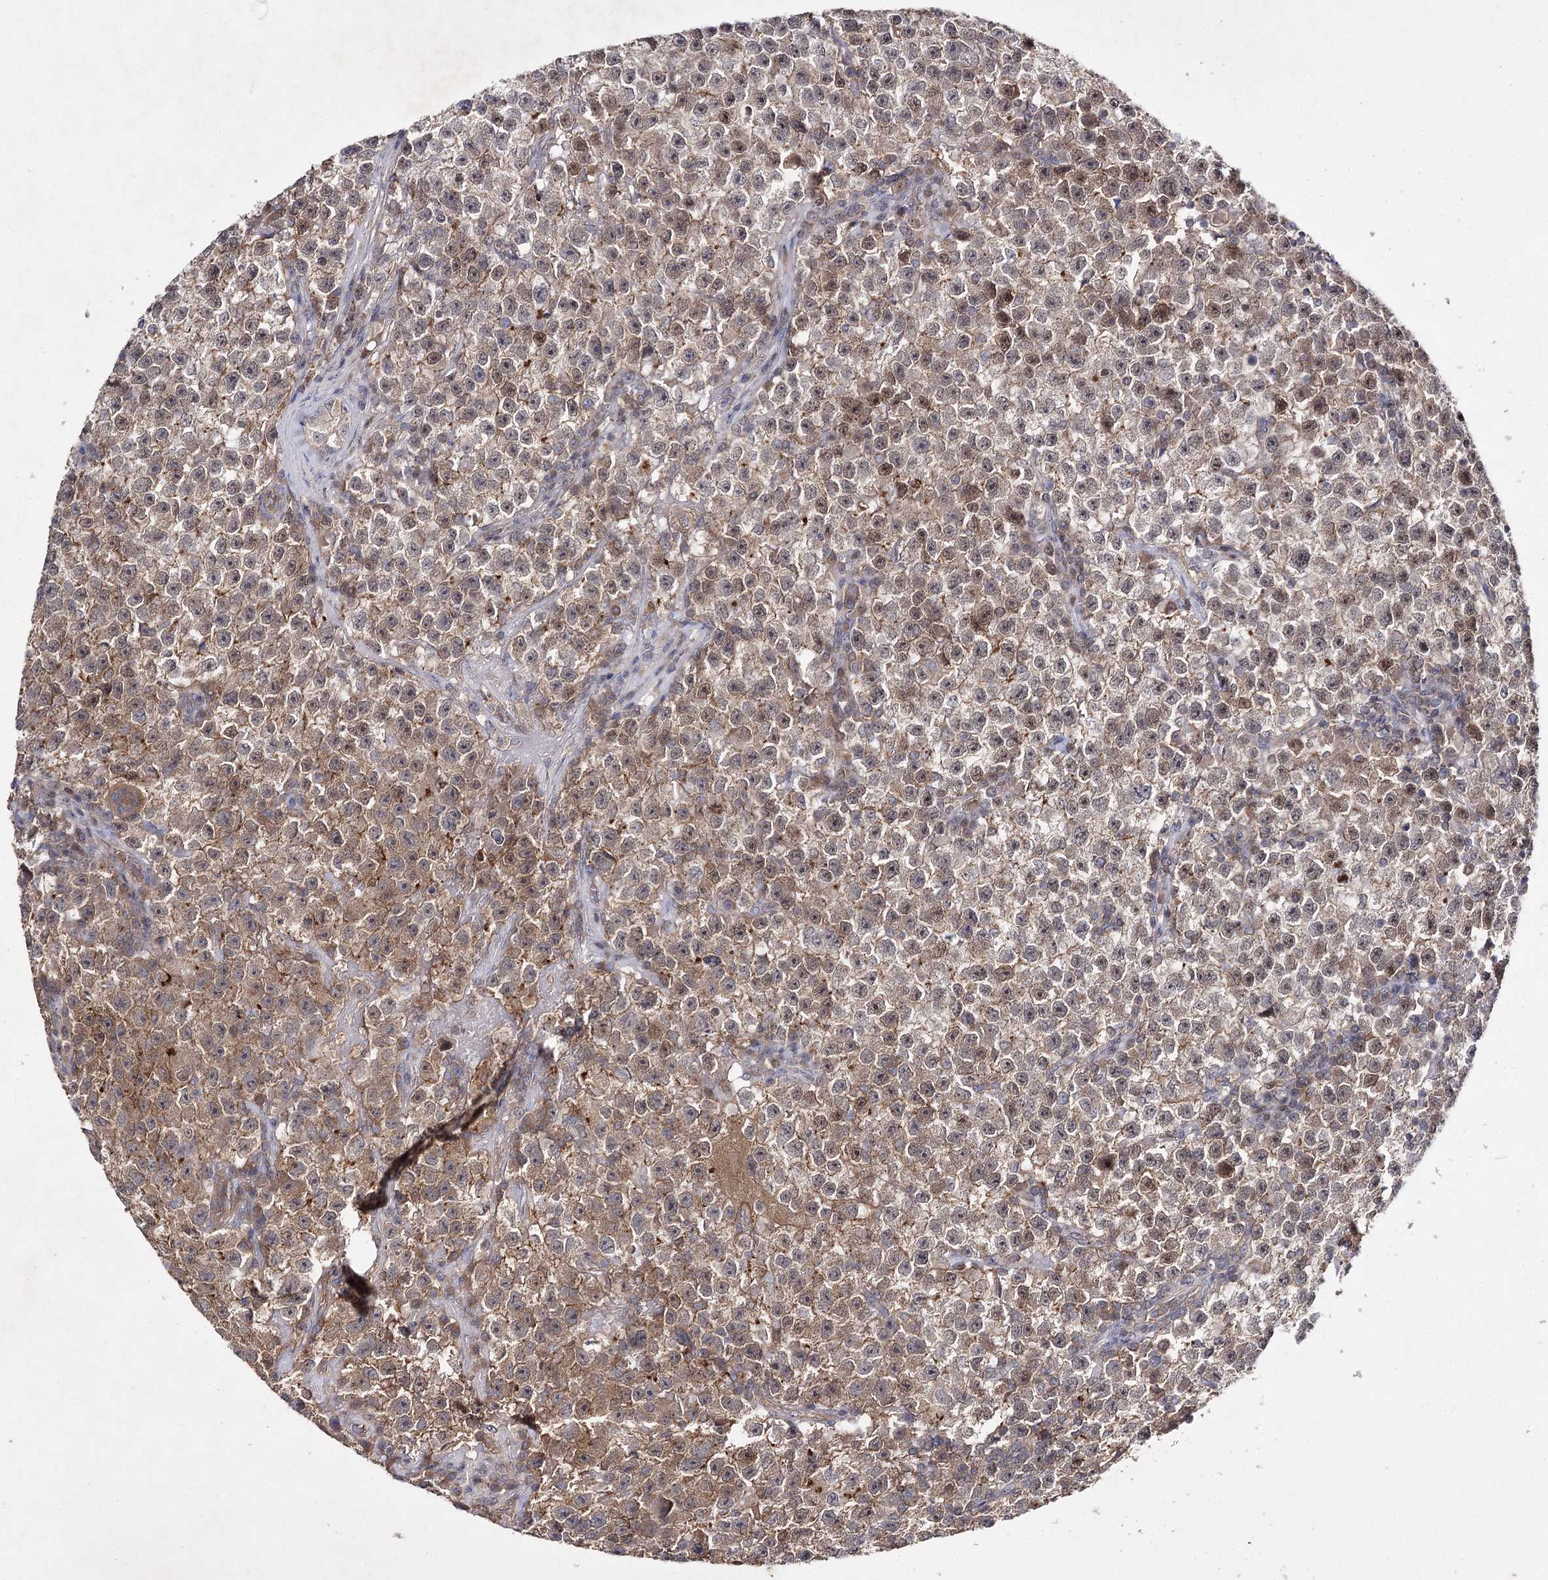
{"staining": {"intensity": "moderate", "quantity": "25%-75%", "location": "cytoplasmic/membranous,nuclear"}, "tissue": "testis cancer", "cell_type": "Tumor cells", "image_type": "cancer", "snomed": [{"axis": "morphology", "description": "Seminoma, NOS"}, {"axis": "topography", "description": "Testis"}], "caption": "Immunohistochemical staining of human testis cancer (seminoma) exhibits medium levels of moderate cytoplasmic/membranous and nuclear positivity in about 25%-75% of tumor cells.", "gene": "BCR", "patient": {"sex": "male", "age": 22}}